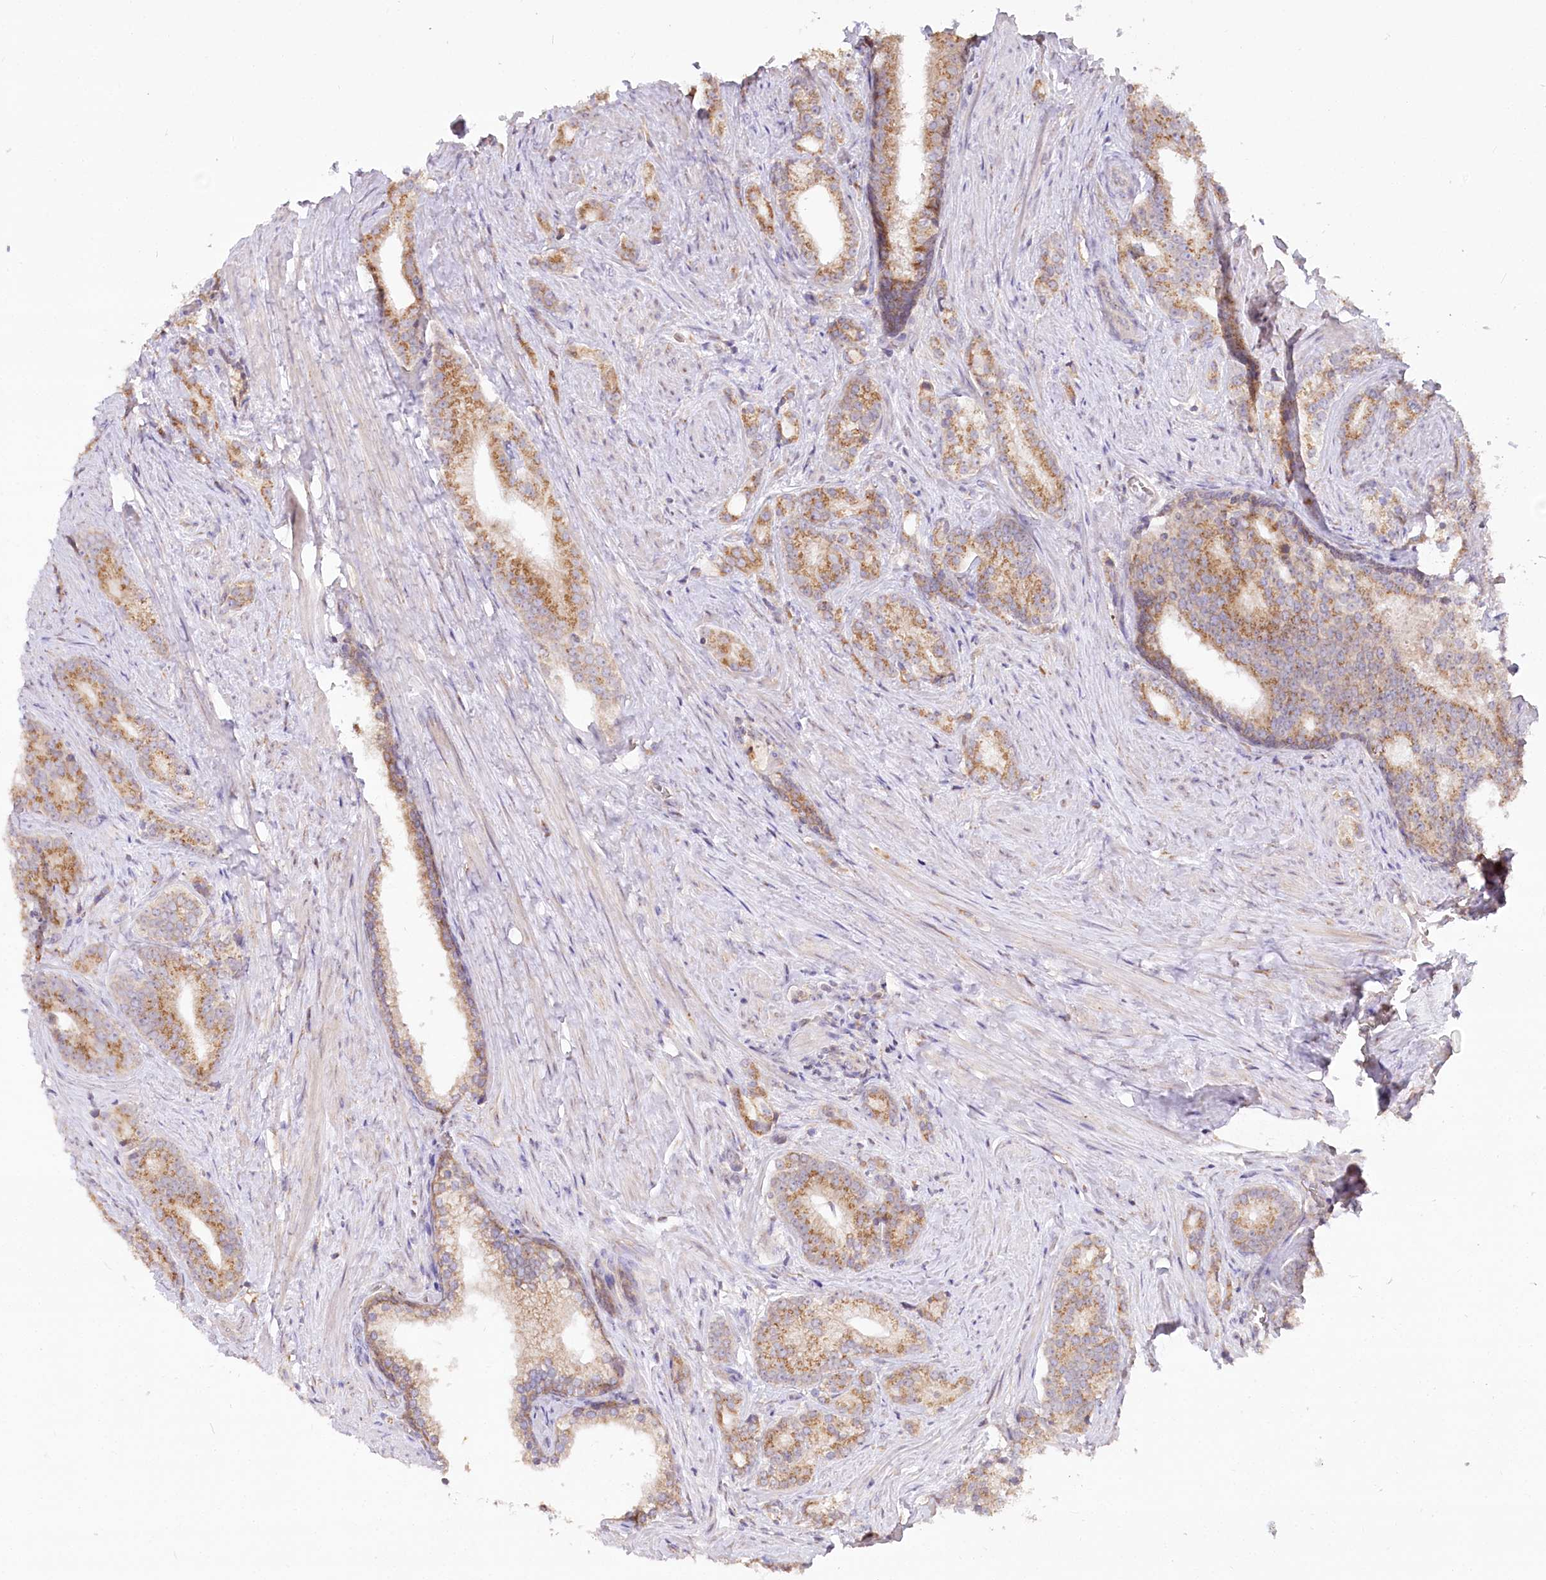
{"staining": {"intensity": "moderate", "quantity": ">75%", "location": "cytoplasmic/membranous"}, "tissue": "prostate cancer", "cell_type": "Tumor cells", "image_type": "cancer", "snomed": [{"axis": "morphology", "description": "Adenocarcinoma, Low grade"}, {"axis": "topography", "description": "Prostate"}], "caption": "A photomicrograph showing moderate cytoplasmic/membranous expression in approximately >75% of tumor cells in prostate cancer, as visualized by brown immunohistochemical staining.", "gene": "STT3B", "patient": {"sex": "male", "age": 71}}